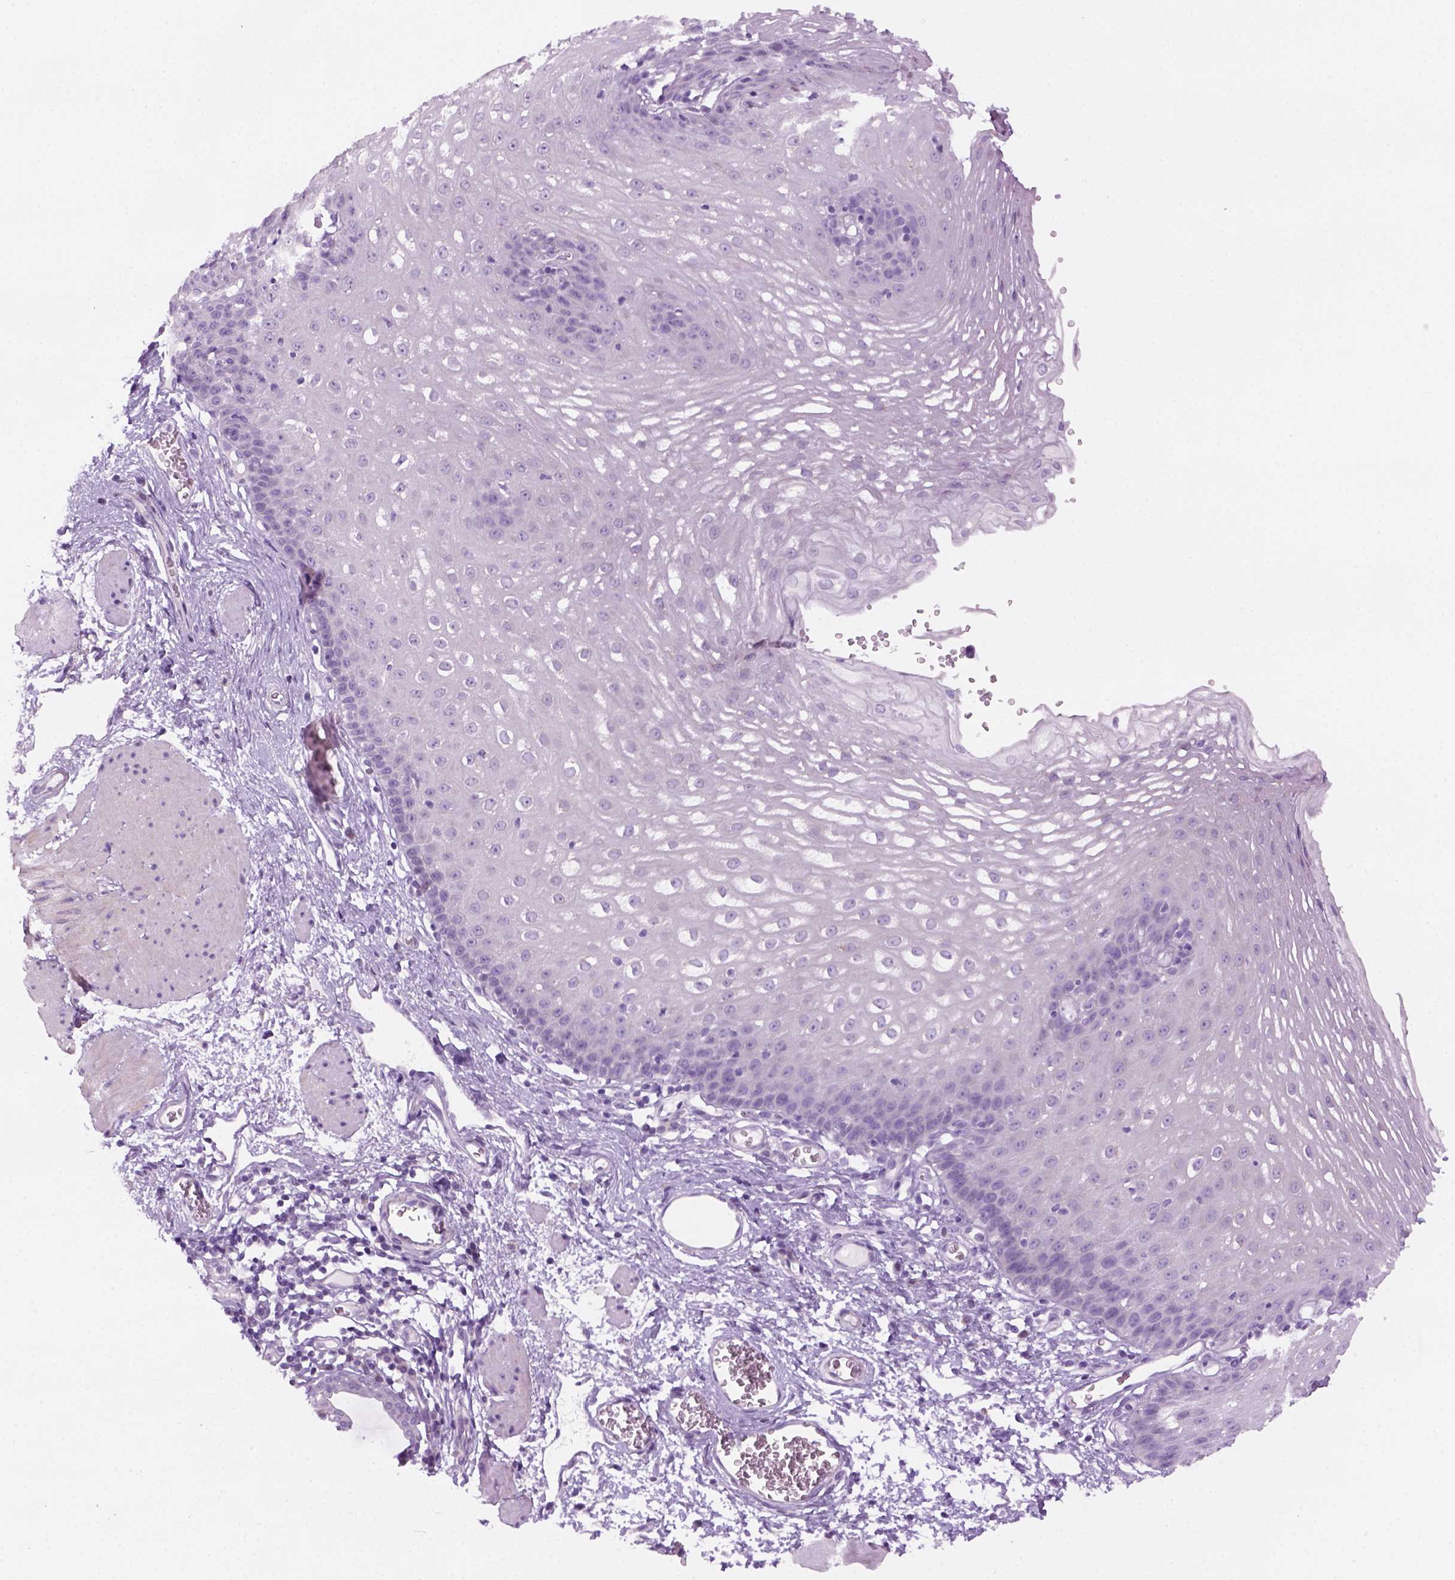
{"staining": {"intensity": "negative", "quantity": "none", "location": "none"}, "tissue": "esophagus", "cell_type": "Squamous epithelial cells", "image_type": "normal", "snomed": [{"axis": "morphology", "description": "Normal tissue, NOS"}, {"axis": "topography", "description": "Esophagus"}], "caption": "A high-resolution photomicrograph shows IHC staining of benign esophagus, which displays no significant expression in squamous epithelial cells. (Immunohistochemistry, brightfield microscopy, high magnification).", "gene": "DNAH11", "patient": {"sex": "male", "age": 72}}